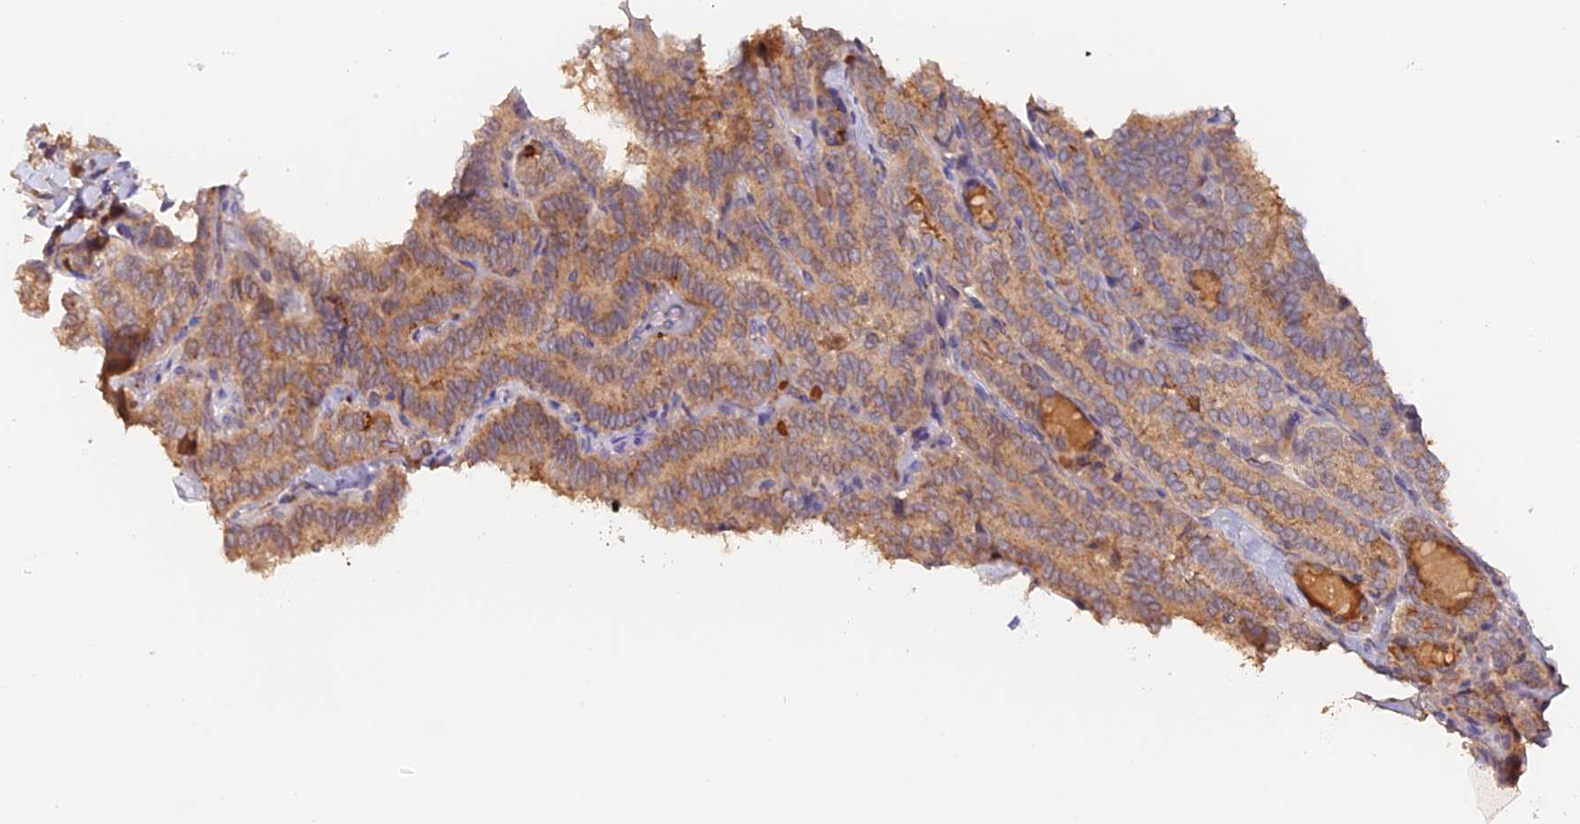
{"staining": {"intensity": "moderate", "quantity": ">75%", "location": "cytoplasmic/membranous"}, "tissue": "thyroid cancer", "cell_type": "Tumor cells", "image_type": "cancer", "snomed": [{"axis": "morphology", "description": "Normal tissue, NOS"}, {"axis": "morphology", "description": "Papillary adenocarcinoma, NOS"}, {"axis": "topography", "description": "Thyroid gland"}], "caption": "This is an image of immunohistochemistry (IHC) staining of papillary adenocarcinoma (thyroid), which shows moderate expression in the cytoplasmic/membranous of tumor cells.", "gene": "TANGO6", "patient": {"sex": "female", "age": 30}}